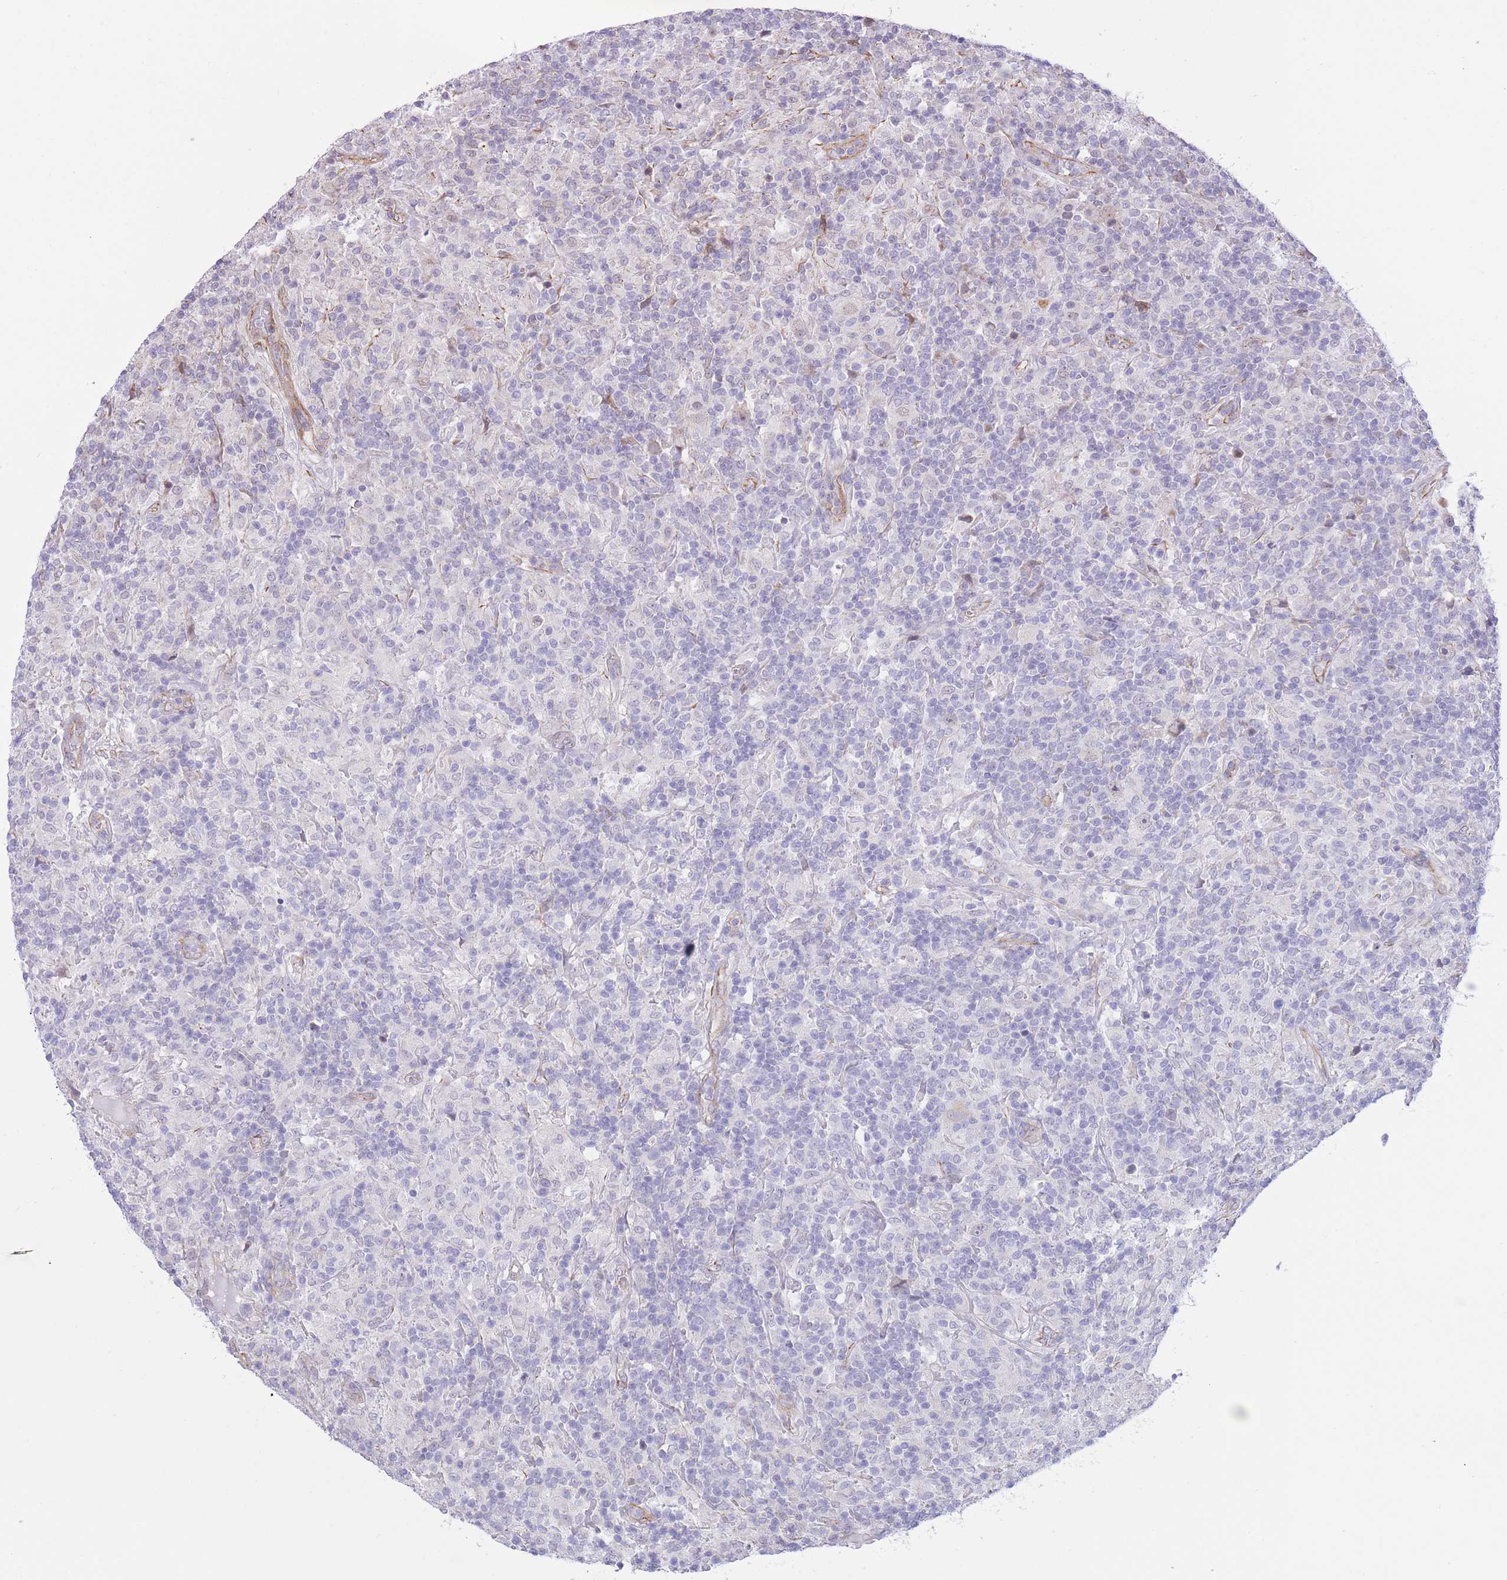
{"staining": {"intensity": "negative", "quantity": "none", "location": "none"}, "tissue": "lymphoma", "cell_type": "Tumor cells", "image_type": "cancer", "snomed": [{"axis": "morphology", "description": "Hodgkin's disease, NOS"}, {"axis": "topography", "description": "Lymph node"}], "caption": "Hodgkin's disease stained for a protein using immunohistochemistry exhibits no expression tumor cells.", "gene": "PSG8", "patient": {"sex": "male", "age": 70}}